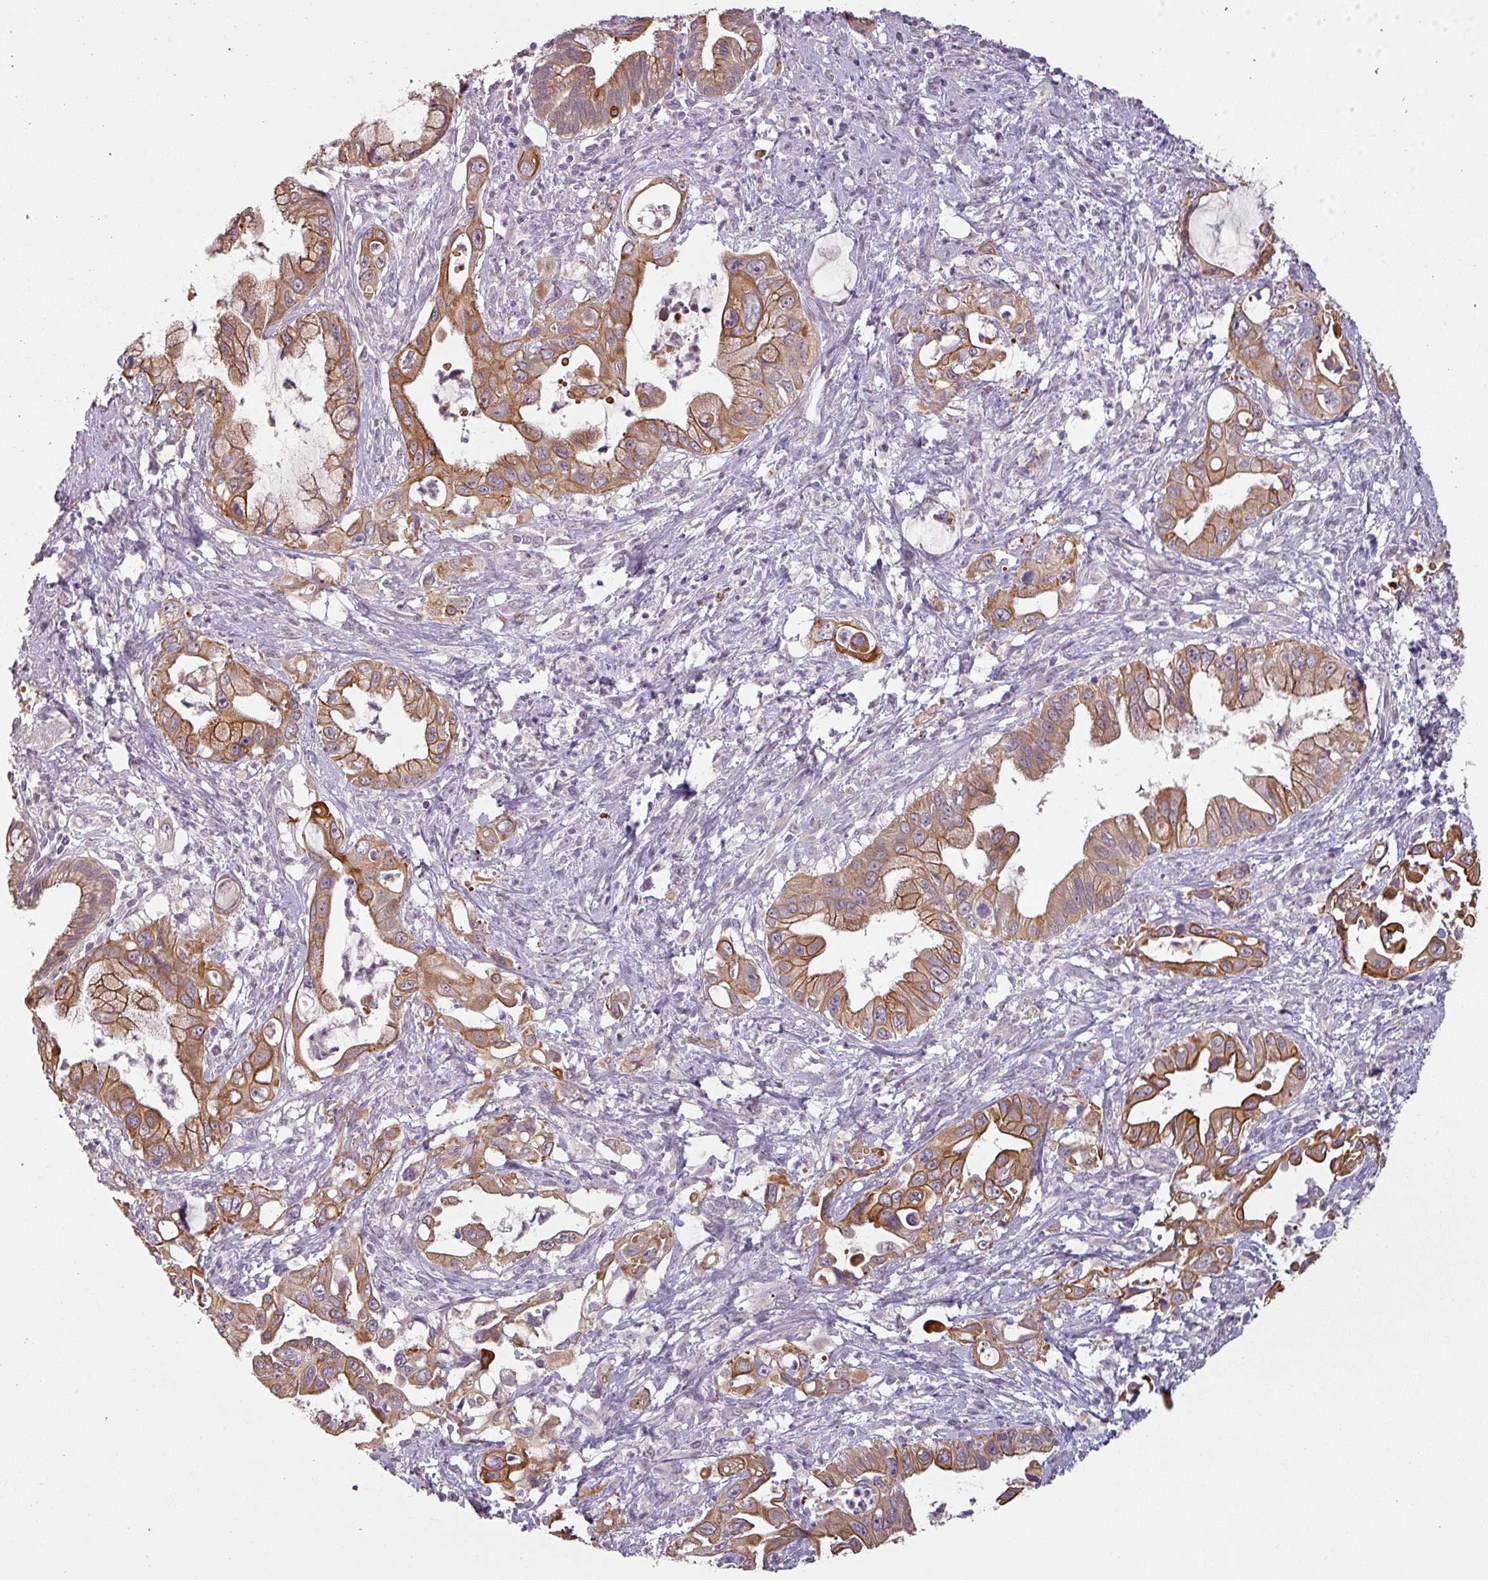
{"staining": {"intensity": "strong", "quantity": ">75%", "location": "cytoplasmic/membranous"}, "tissue": "pancreatic cancer", "cell_type": "Tumor cells", "image_type": "cancer", "snomed": [{"axis": "morphology", "description": "Adenocarcinoma, NOS"}, {"axis": "topography", "description": "Pancreas"}], "caption": "DAB (3,3'-diaminobenzidine) immunohistochemical staining of human pancreatic cancer shows strong cytoplasmic/membranous protein positivity in about >75% of tumor cells.", "gene": "LYPLA1", "patient": {"sex": "male", "age": 61}}